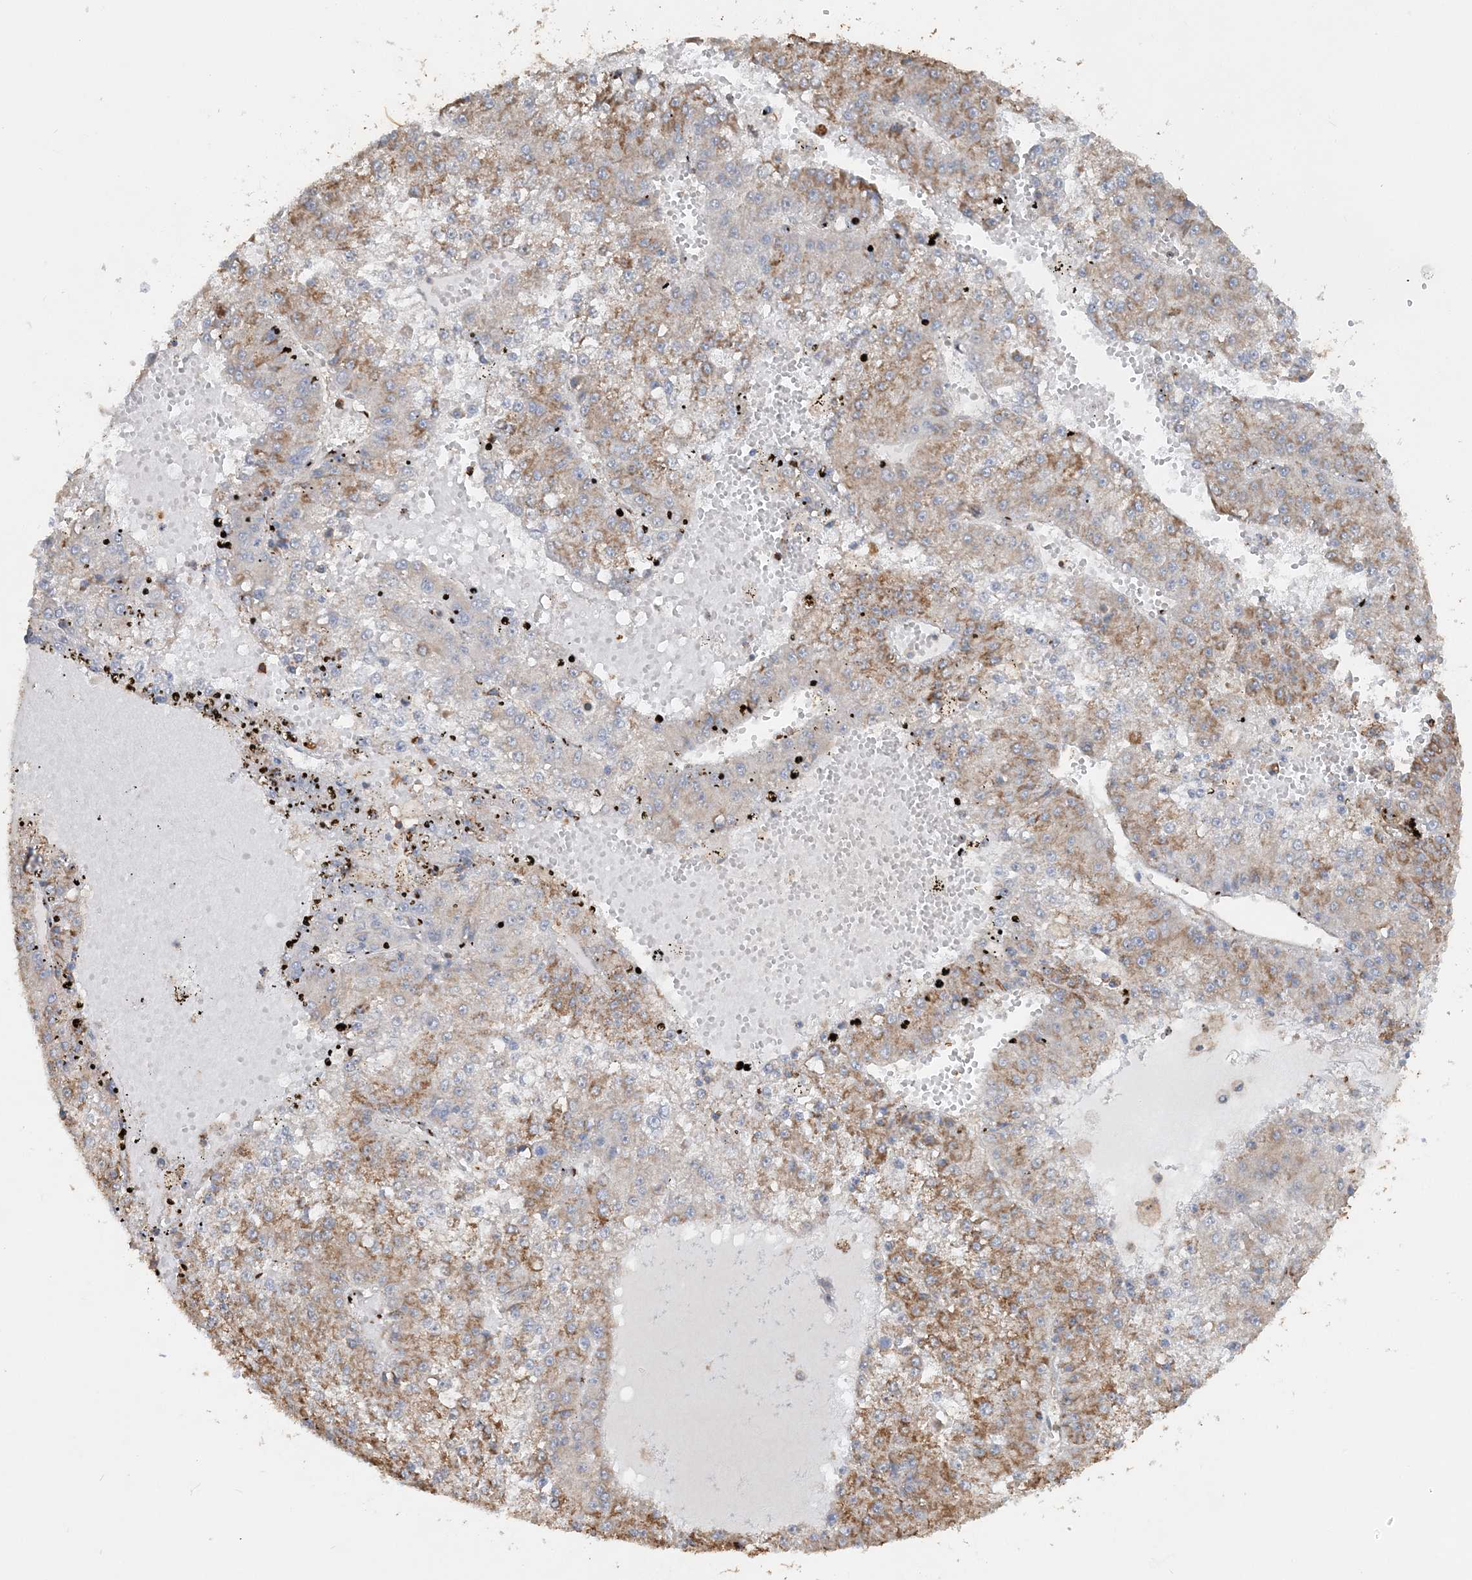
{"staining": {"intensity": "moderate", "quantity": "<25%", "location": "cytoplasmic/membranous"}, "tissue": "liver cancer", "cell_type": "Tumor cells", "image_type": "cancer", "snomed": [{"axis": "morphology", "description": "Carcinoma, Hepatocellular, NOS"}, {"axis": "topography", "description": "Liver"}], "caption": "Human liver hepatocellular carcinoma stained with a protein marker reveals moderate staining in tumor cells.", "gene": "DSTN", "patient": {"sex": "female", "age": 73}}